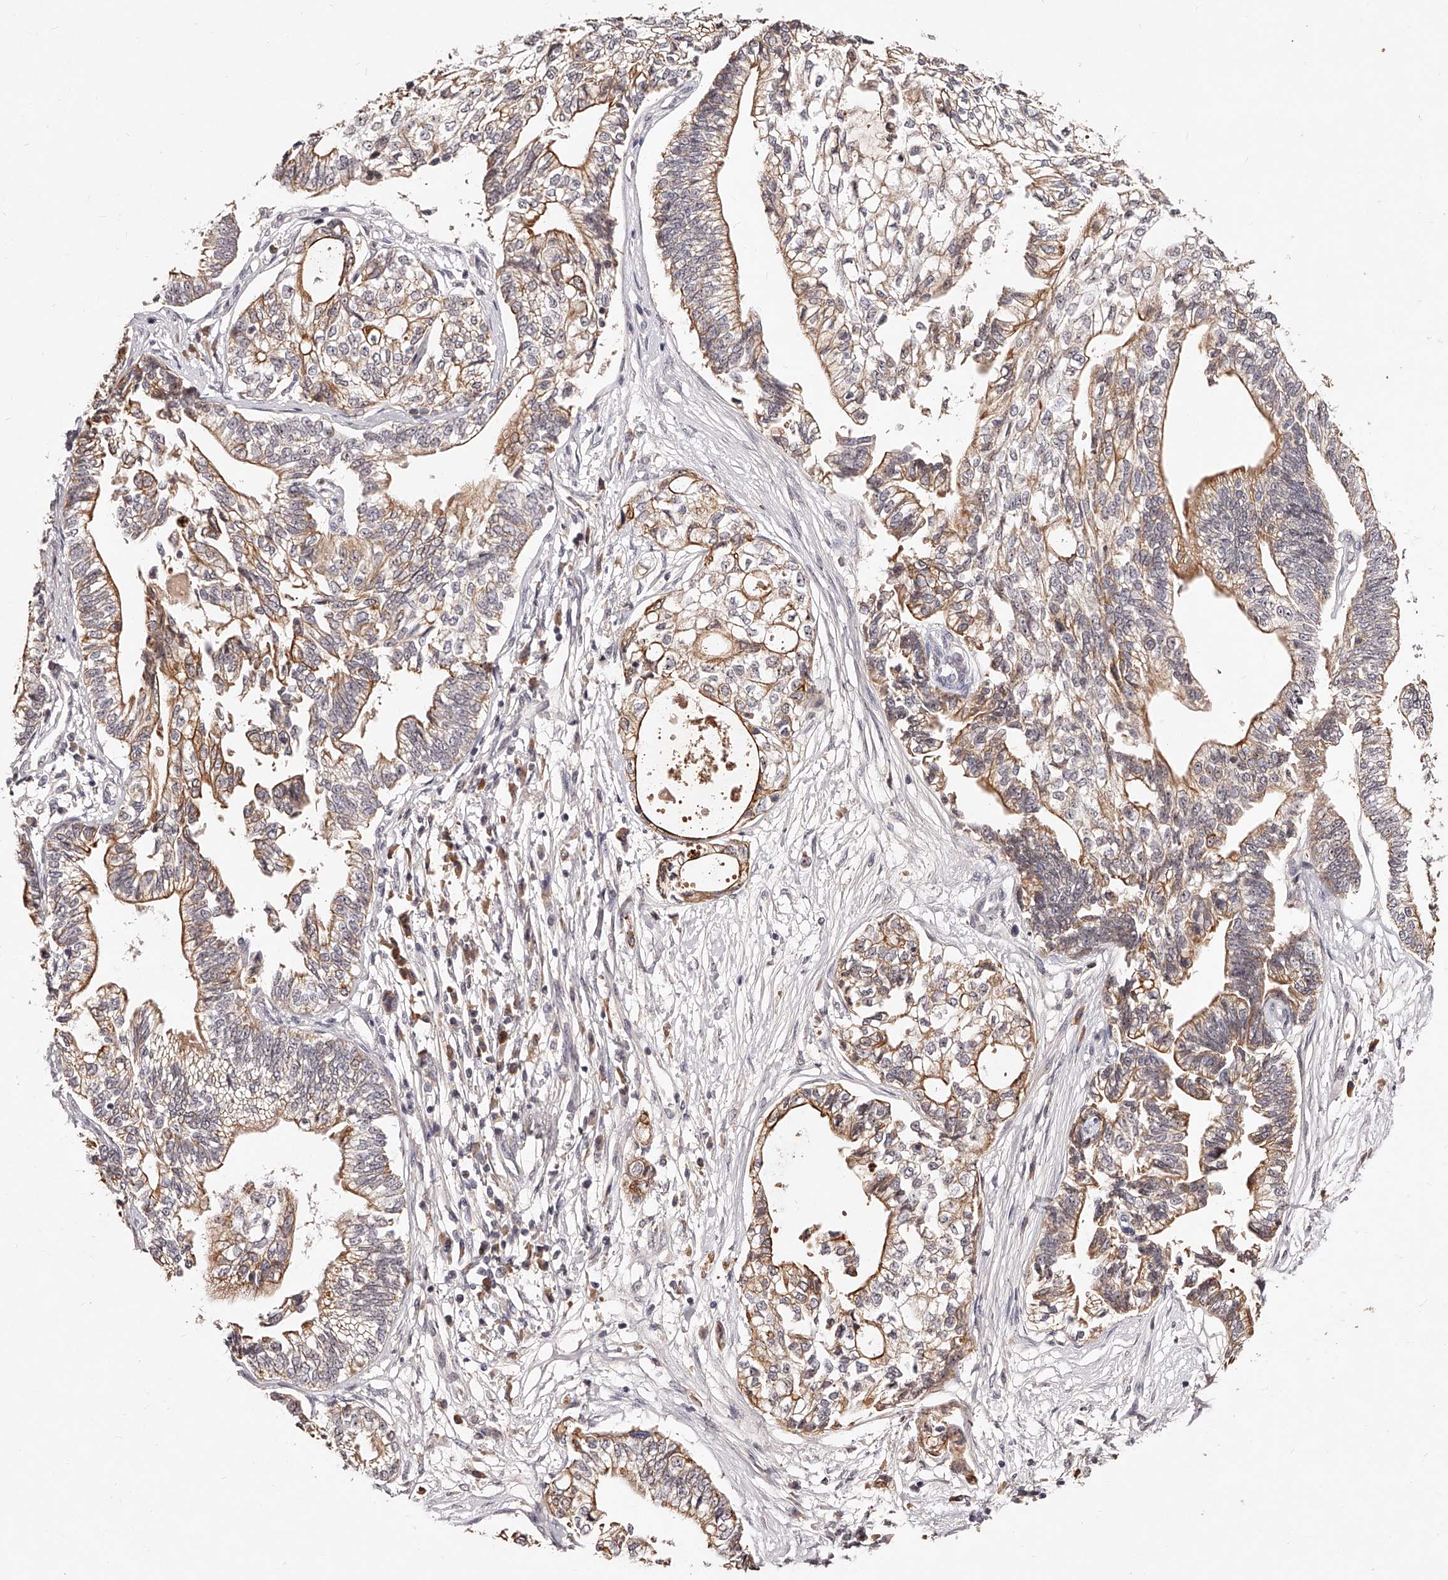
{"staining": {"intensity": "moderate", "quantity": ">75%", "location": "cytoplasmic/membranous"}, "tissue": "pancreatic cancer", "cell_type": "Tumor cells", "image_type": "cancer", "snomed": [{"axis": "morphology", "description": "Adenocarcinoma, NOS"}, {"axis": "topography", "description": "Pancreas"}], "caption": "Pancreatic cancer (adenocarcinoma) stained with immunohistochemistry shows moderate cytoplasmic/membranous expression in approximately >75% of tumor cells.", "gene": "PHACTR1", "patient": {"sex": "male", "age": 72}}